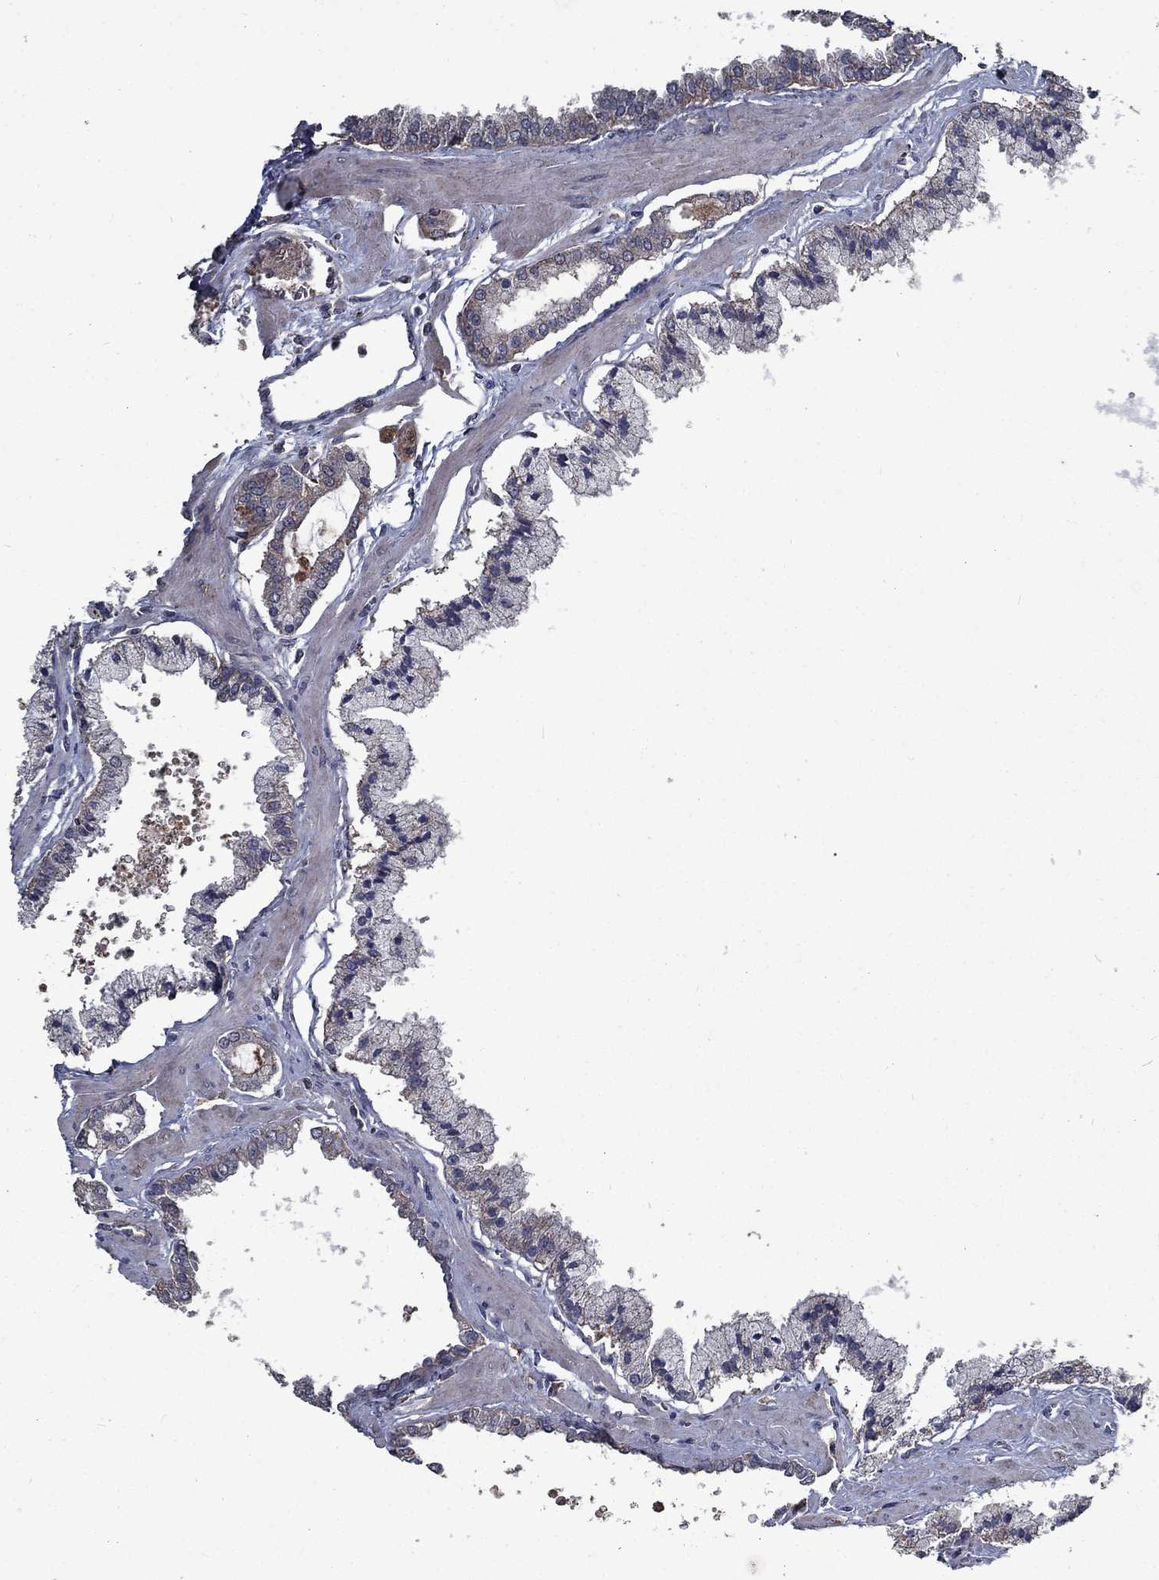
{"staining": {"intensity": "weak", "quantity": "<25%", "location": "cytoplasmic/membranous"}, "tissue": "prostate cancer", "cell_type": "Tumor cells", "image_type": "cancer", "snomed": [{"axis": "morphology", "description": "Adenocarcinoma, NOS"}, {"axis": "topography", "description": "Prostate"}], "caption": "Human prostate cancer stained for a protein using immunohistochemistry reveals no expression in tumor cells.", "gene": "SLC44A1", "patient": {"sex": "male", "age": 63}}